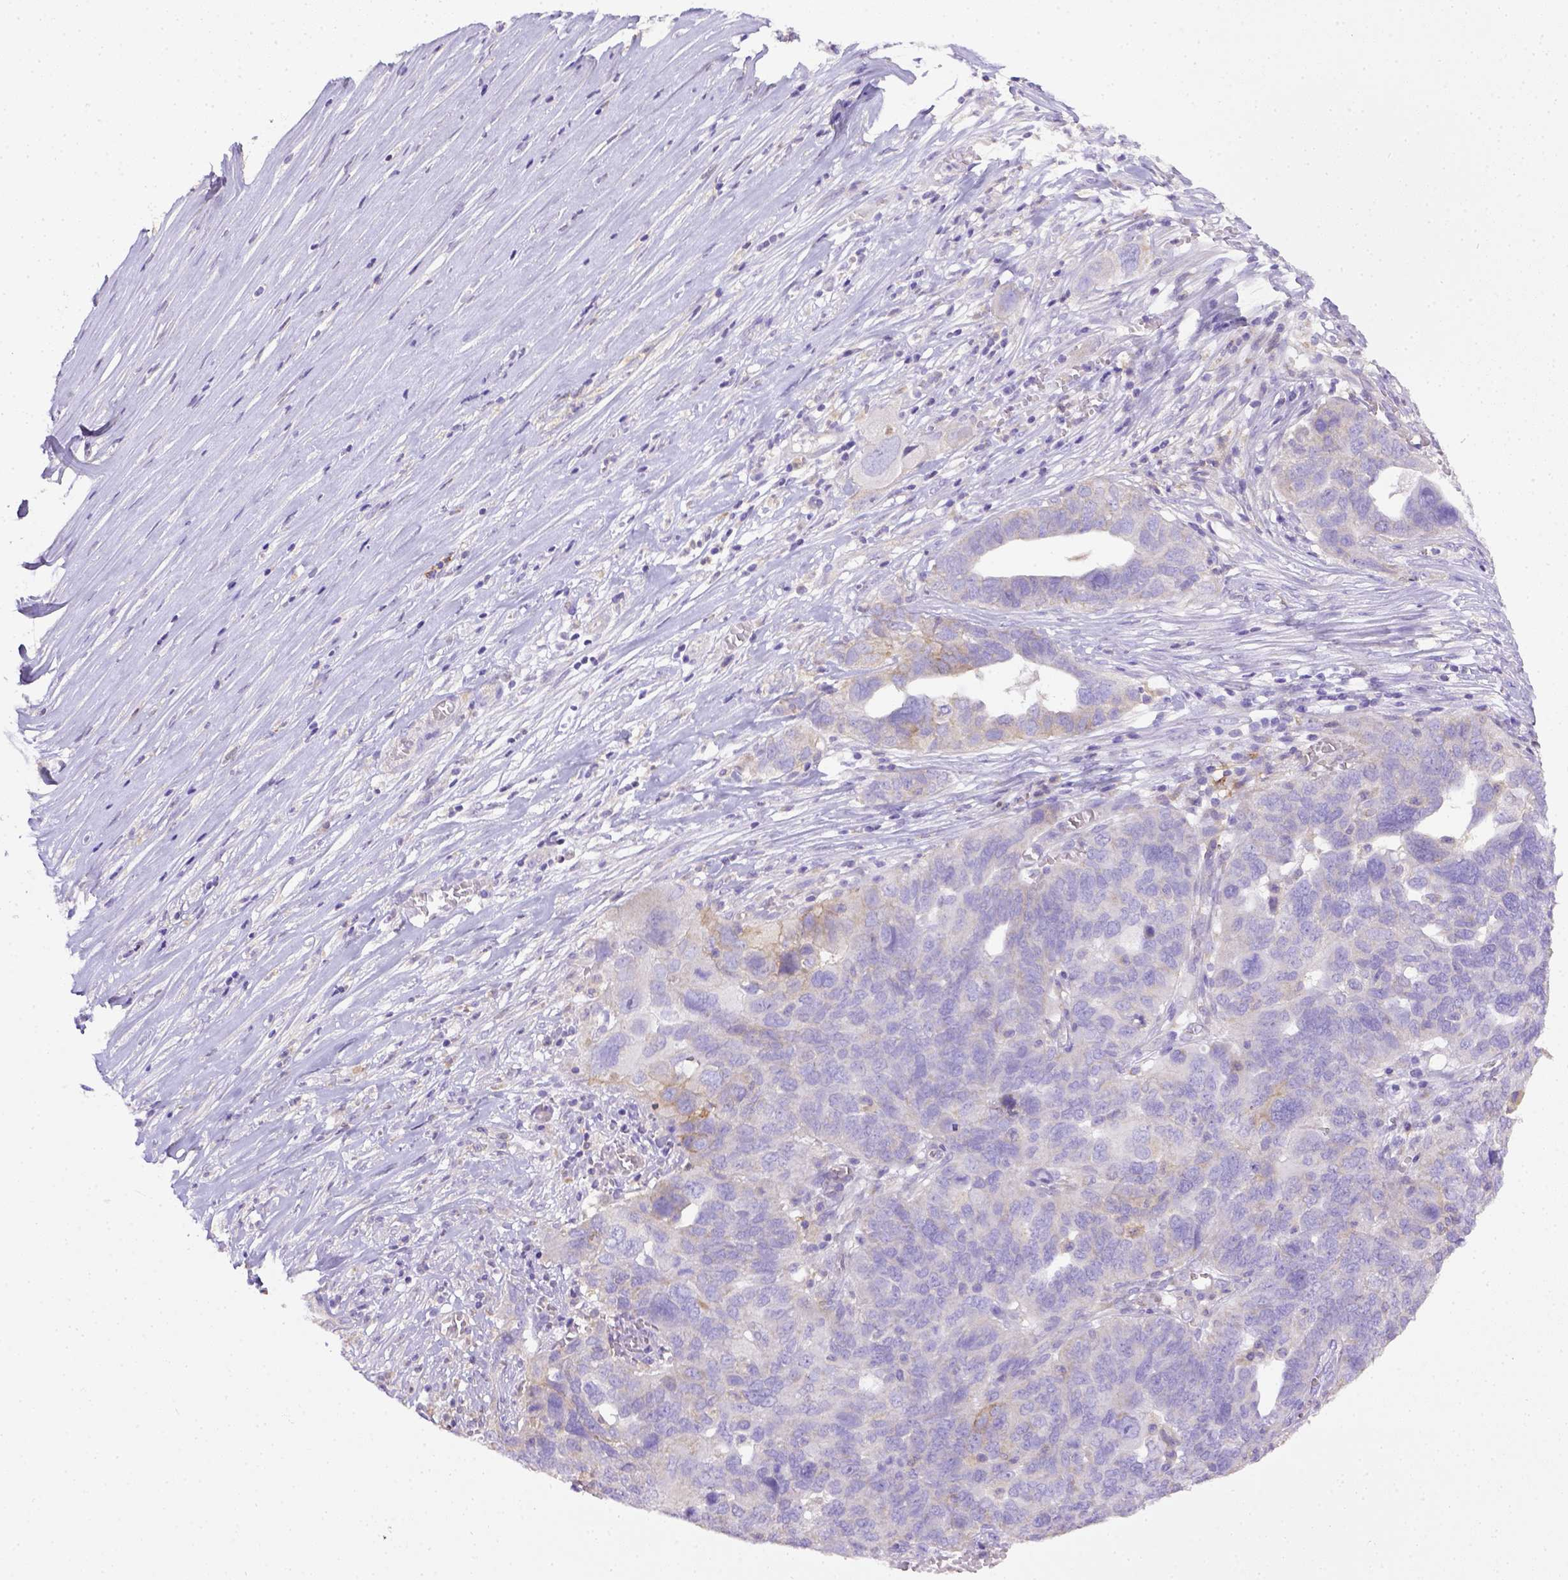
{"staining": {"intensity": "negative", "quantity": "none", "location": "none"}, "tissue": "ovarian cancer", "cell_type": "Tumor cells", "image_type": "cancer", "snomed": [{"axis": "morphology", "description": "Carcinoma, endometroid"}, {"axis": "topography", "description": "Soft tissue"}, {"axis": "topography", "description": "Ovary"}], "caption": "Immunohistochemical staining of human ovarian cancer (endometroid carcinoma) shows no significant expression in tumor cells. (DAB (3,3'-diaminobenzidine) IHC with hematoxylin counter stain).", "gene": "CD40", "patient": {"sex": "female", "age": 52}}